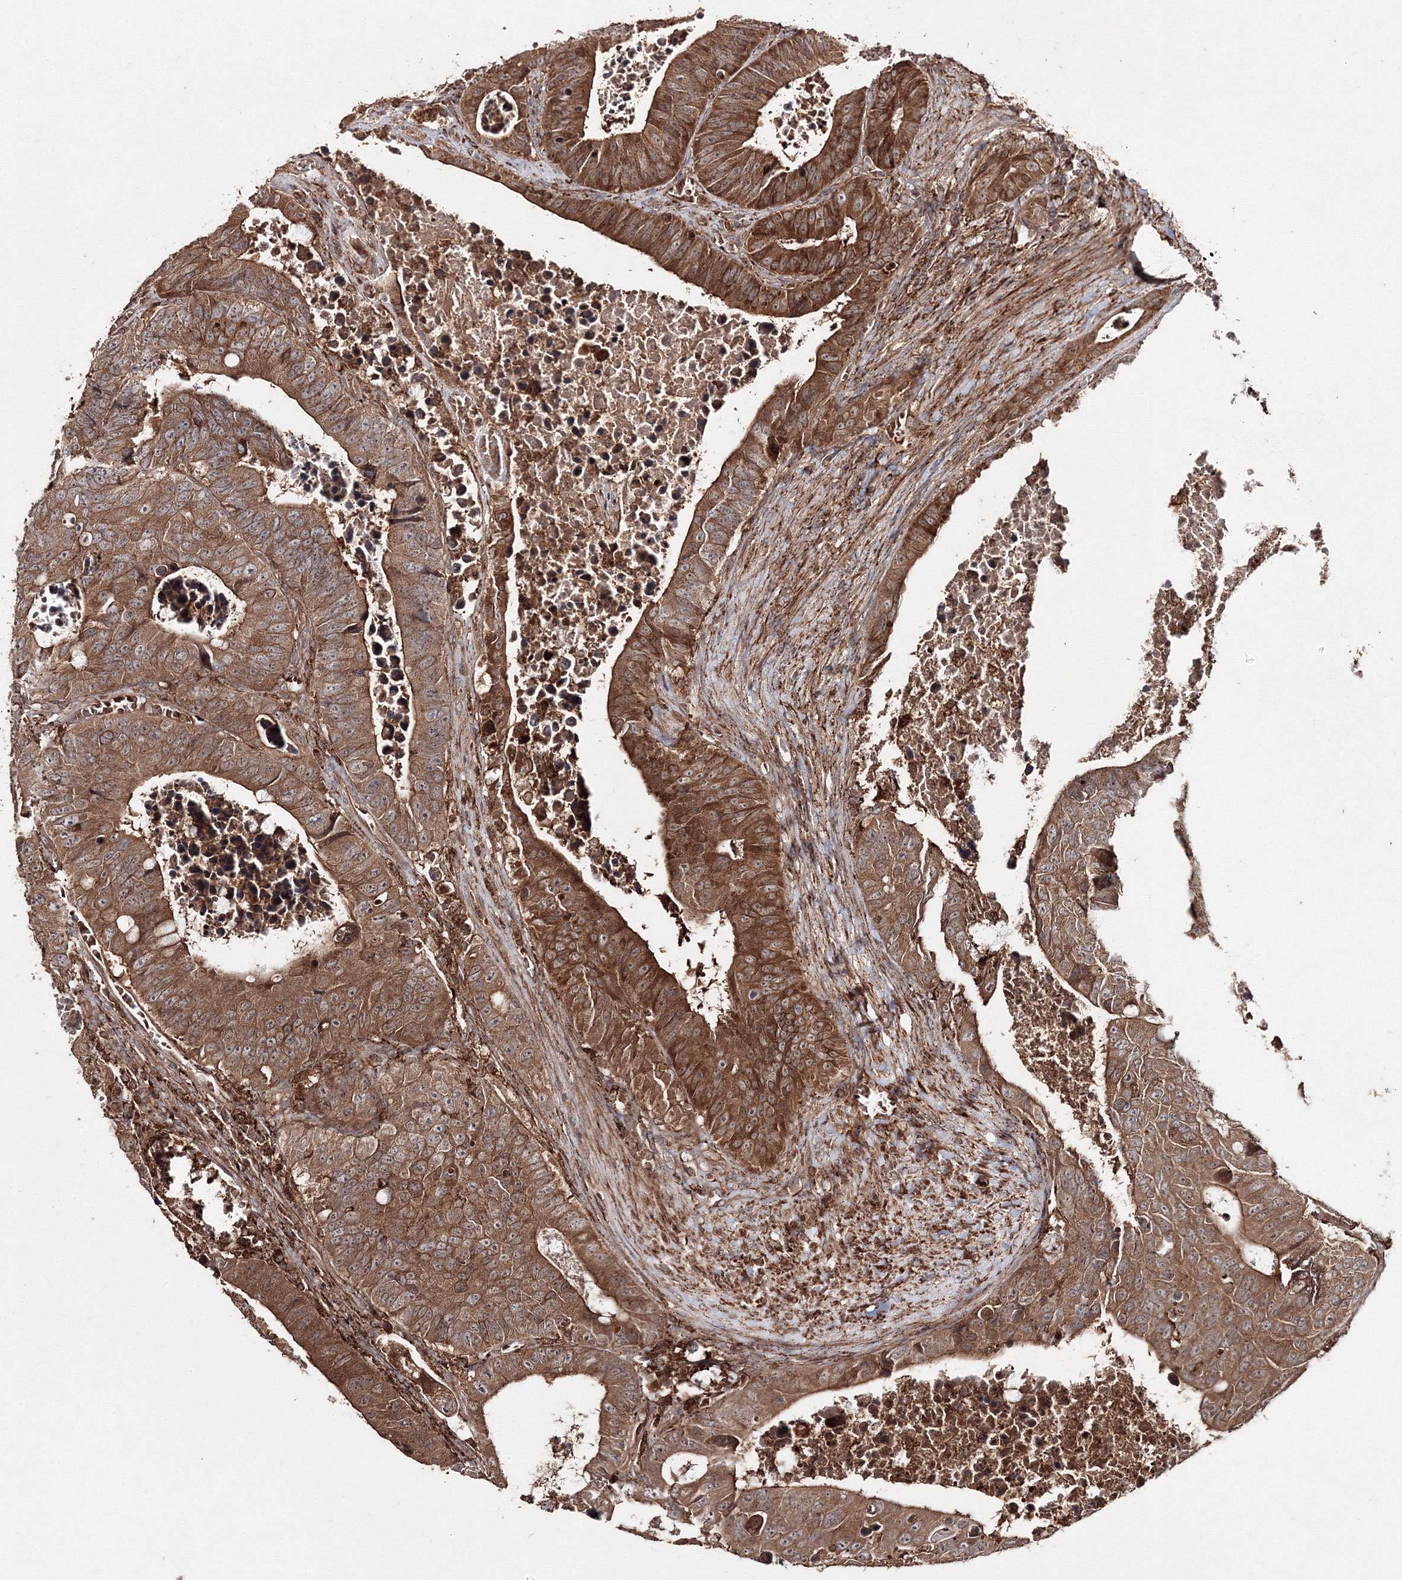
{"staining": {"intensity": "strong", "quantity": ">75%", "location": "cytoplasmic/membranous"}, "tissue": "colorectal cancer", "cell_type": "Tumor cells", "image_type": "cancer", "snomed": [{"axis": "morphology", "description": "Adenocarcinoma, NOS"}, {"axis": "topography", "description": "Colon"}], "caption": "Human colorectal cancer (adenocarcinoma) stained with a brown dye shows strong cytoplasmic/membranous positive staining in approximately >75% of tumor cells.", "gene": "DDO", "patient": {"sex": "male", "age": 87}}